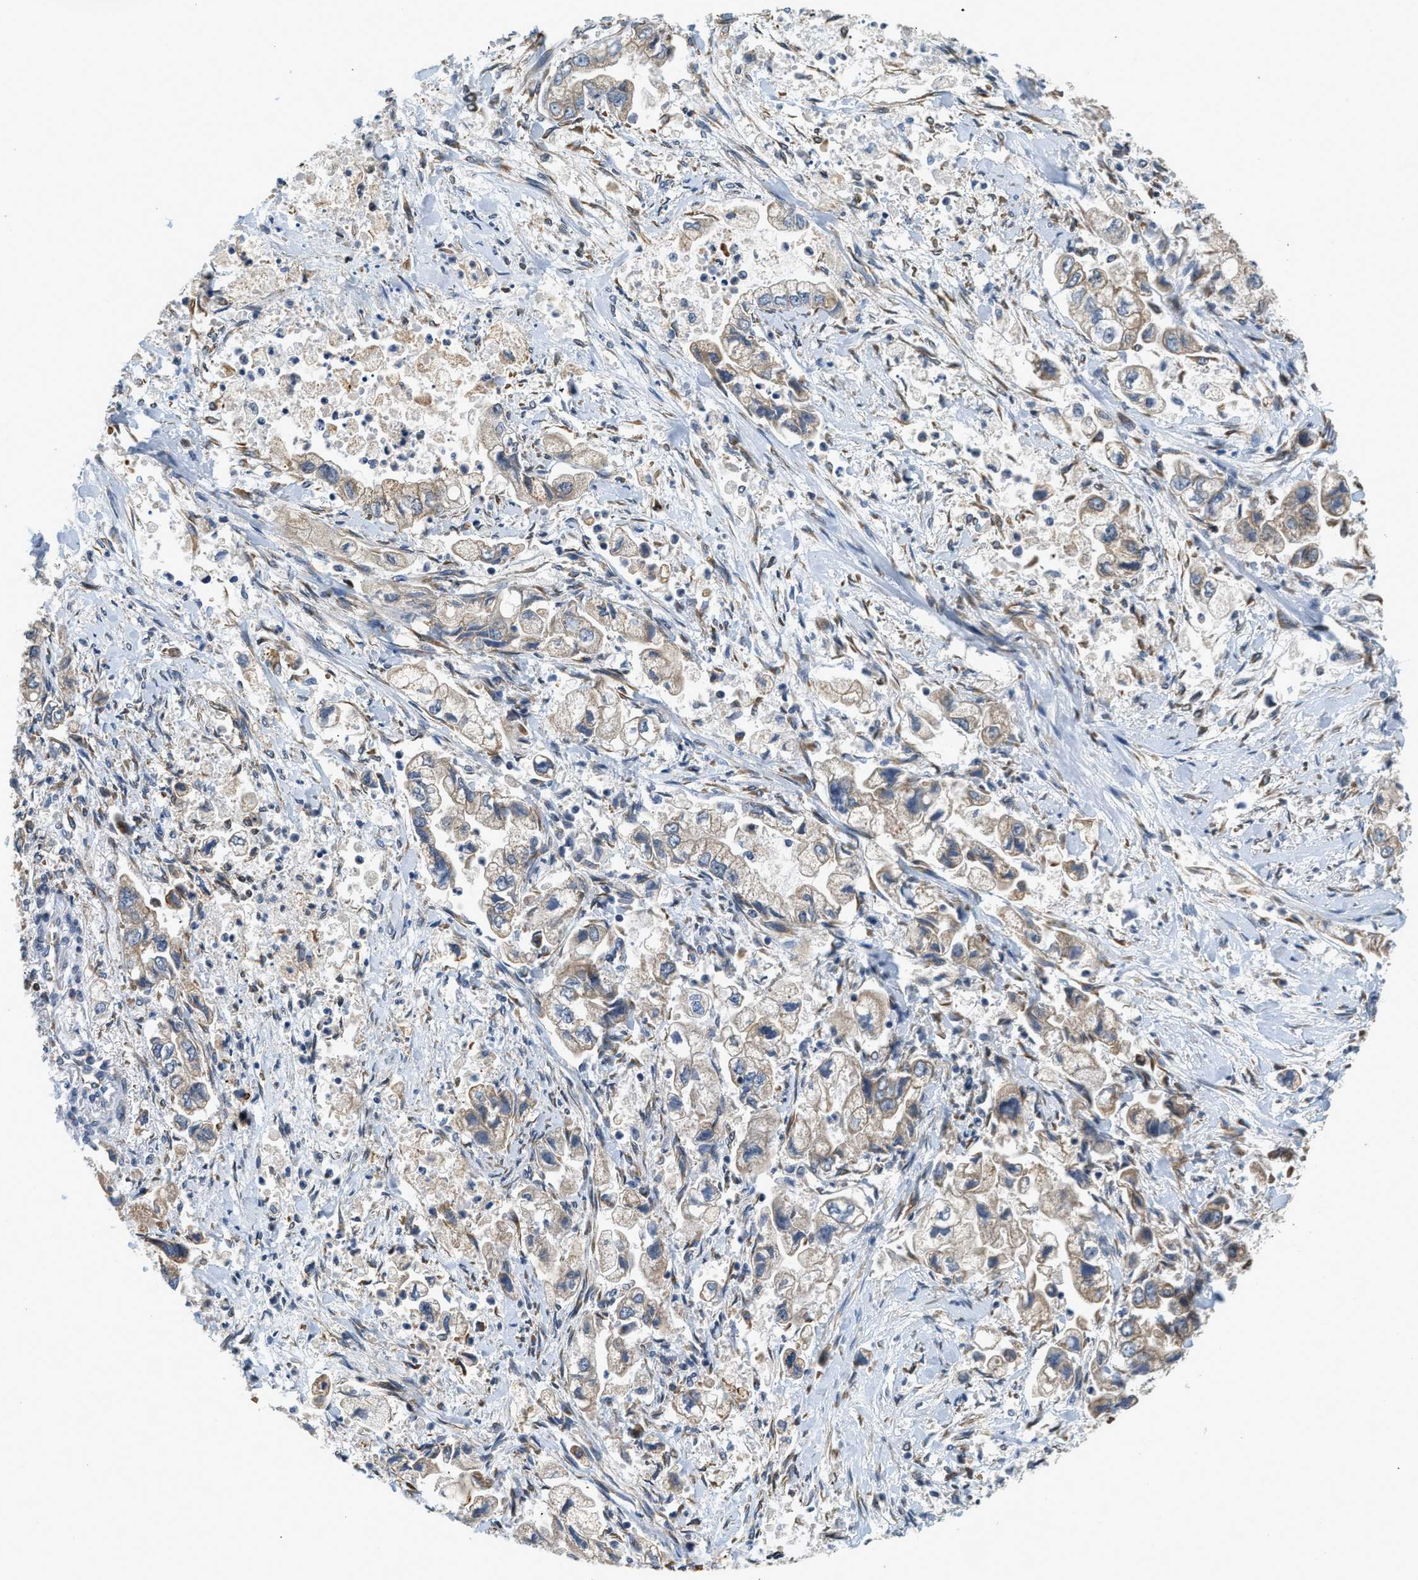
{"staining": {"intensity": "weak", "quantity": "<25%", "location": "cytoplasmic/membranous"}, "tissue": "stomach cancer", "cell_type": "Tumor cells", "image_type": "cancer", "snomed": [{"axis": "morphology", "description": "Normal tissue, NOS"}, {"axis": "morphology", "description": "Adenocarcinoma, NOS"}, {"axis": "topography", "description": "Stomach"}], "caption": "Histopathology image shows no significant protein positivity in tumor cells of stomach cancer (adenocarcinoma).", "gene": "ALOX12", "patient": {"sex": "male", "age": 62}}